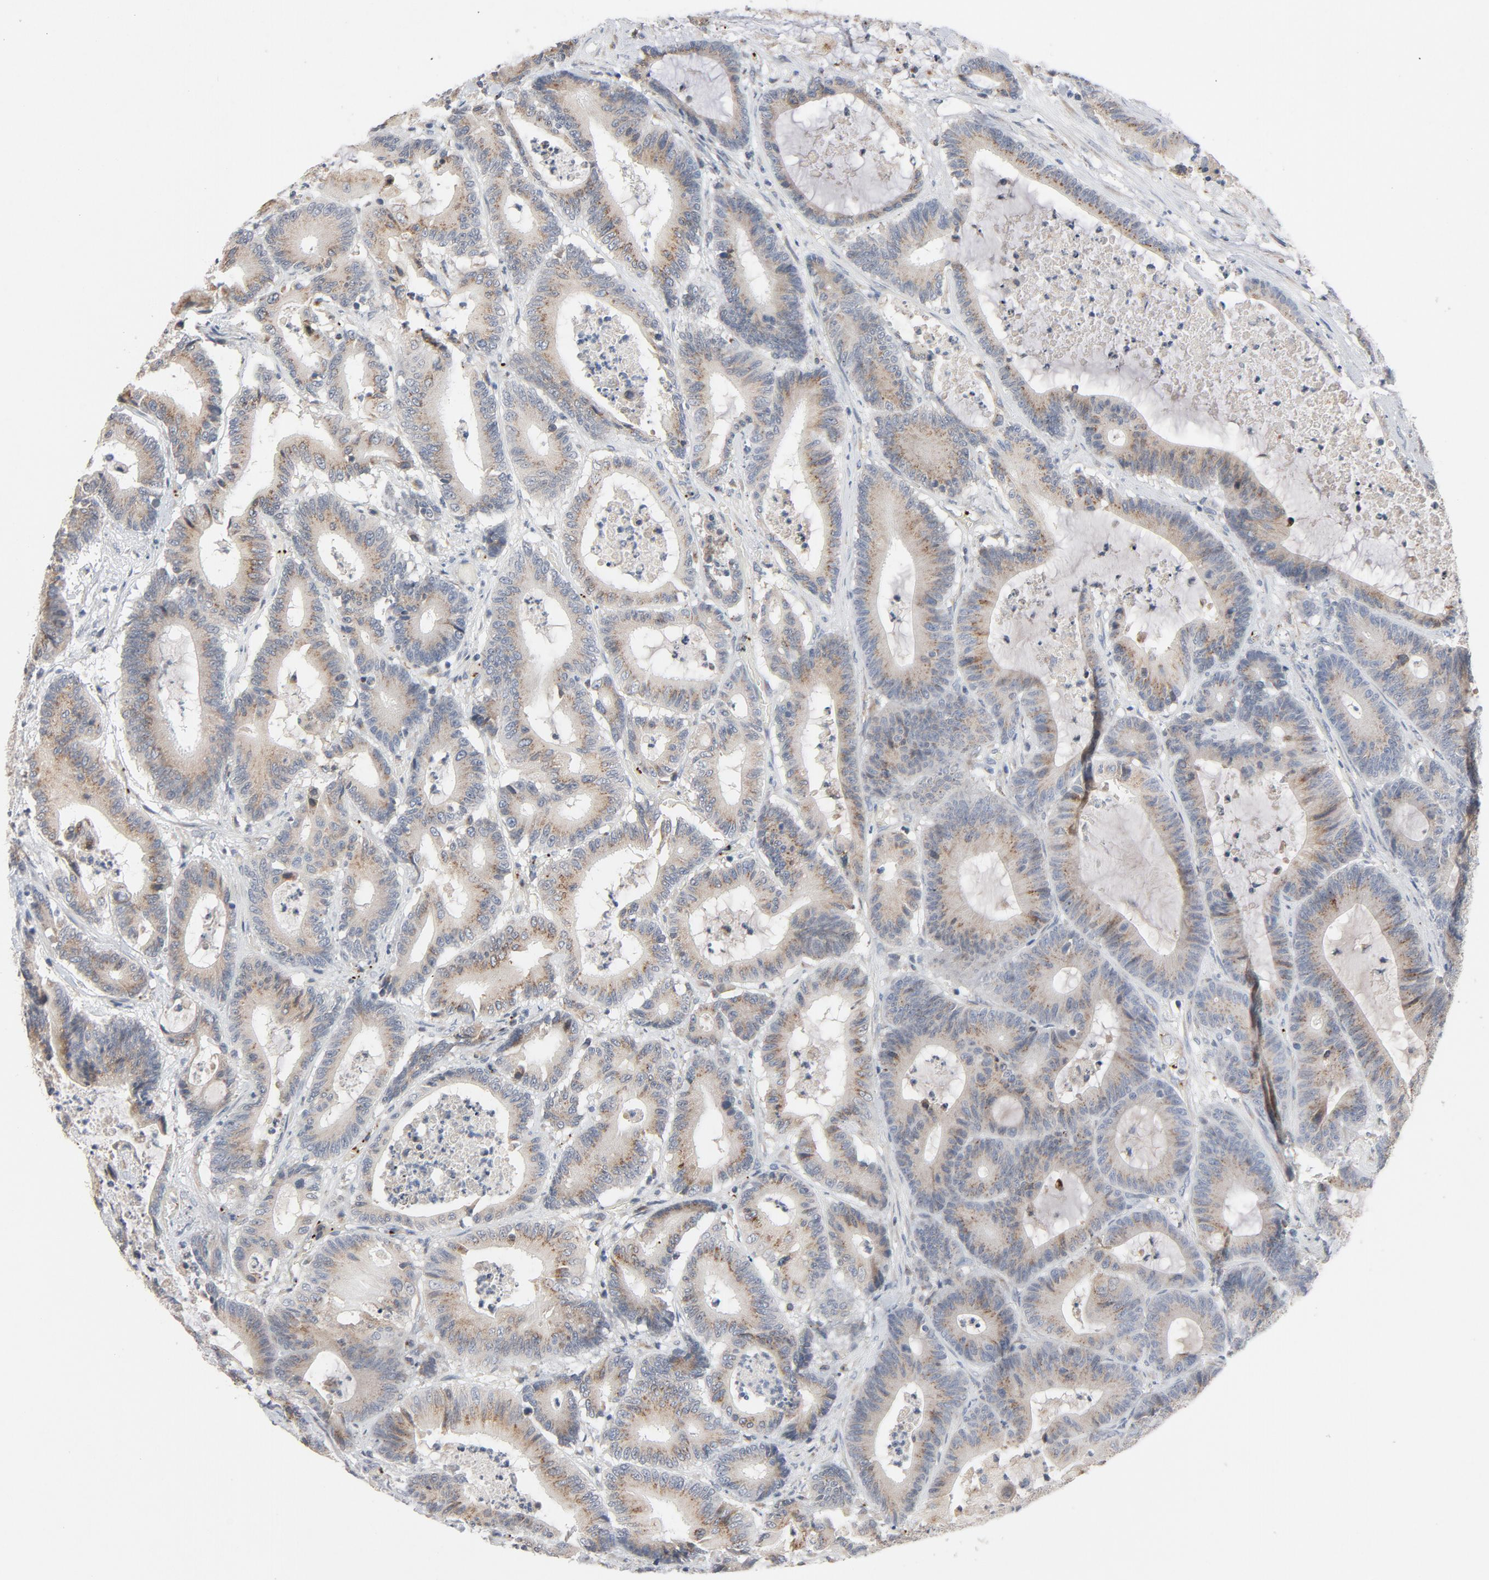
{"staining": {"intensity": "weak", "quantity": "<25%", "location": "cytoplasmic/membranous"}, "tissue": "colorectal cancer", "cell_type": "Tumor cells", "image_type": "cancer", "snomed": [{"axis": "morphology", "description": "Adenocarcinoma, NOS"}, {"axis": "topography", "description": "Colon"}], "caption": "This is a histopathology image of immunohistochemistry staining of adenocarcinoma (colorectal), which shows no expression in tumor cells.", "gene": "LMAN2", "patient": {"sex": "female", "age": 84}}